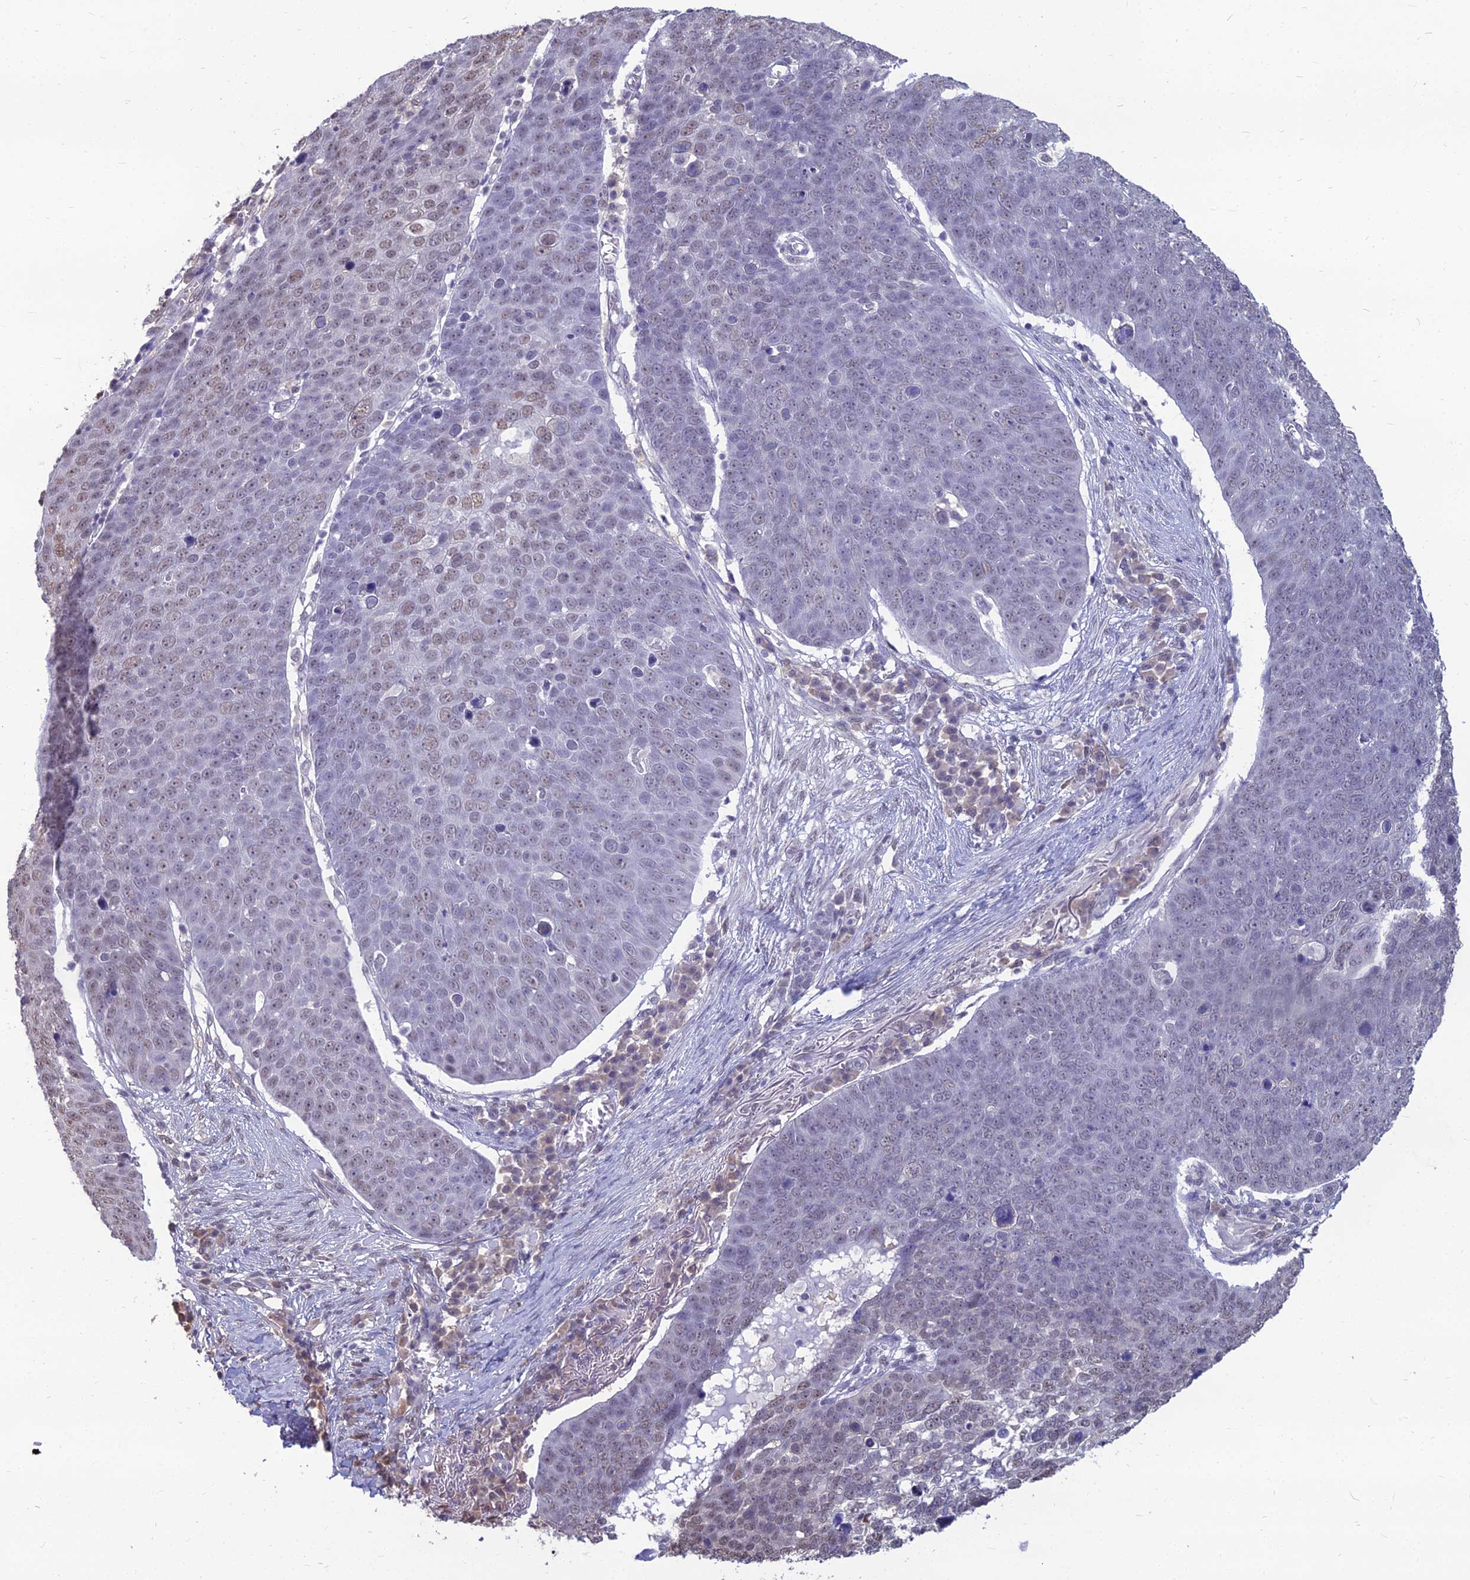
{"staining": {"intensity": "weak", "quantity": "<25%", "location": "nuclear"}, "tissue": "skin cancer", "cell_type": "Tumor cells", "image_type": "cancer", "snomed": [{"axis": "morphology", "description": "Squamous cell carcinoma, NOS"}, {"axis": "topography", "description": "Skin"}], "caption": "IHC of human skin cancer (squamous cell carcinoma) exhibits no expression in tumor cells.", "gene": "SRSF7", "patient": {"sex": "male", "age": 71}}